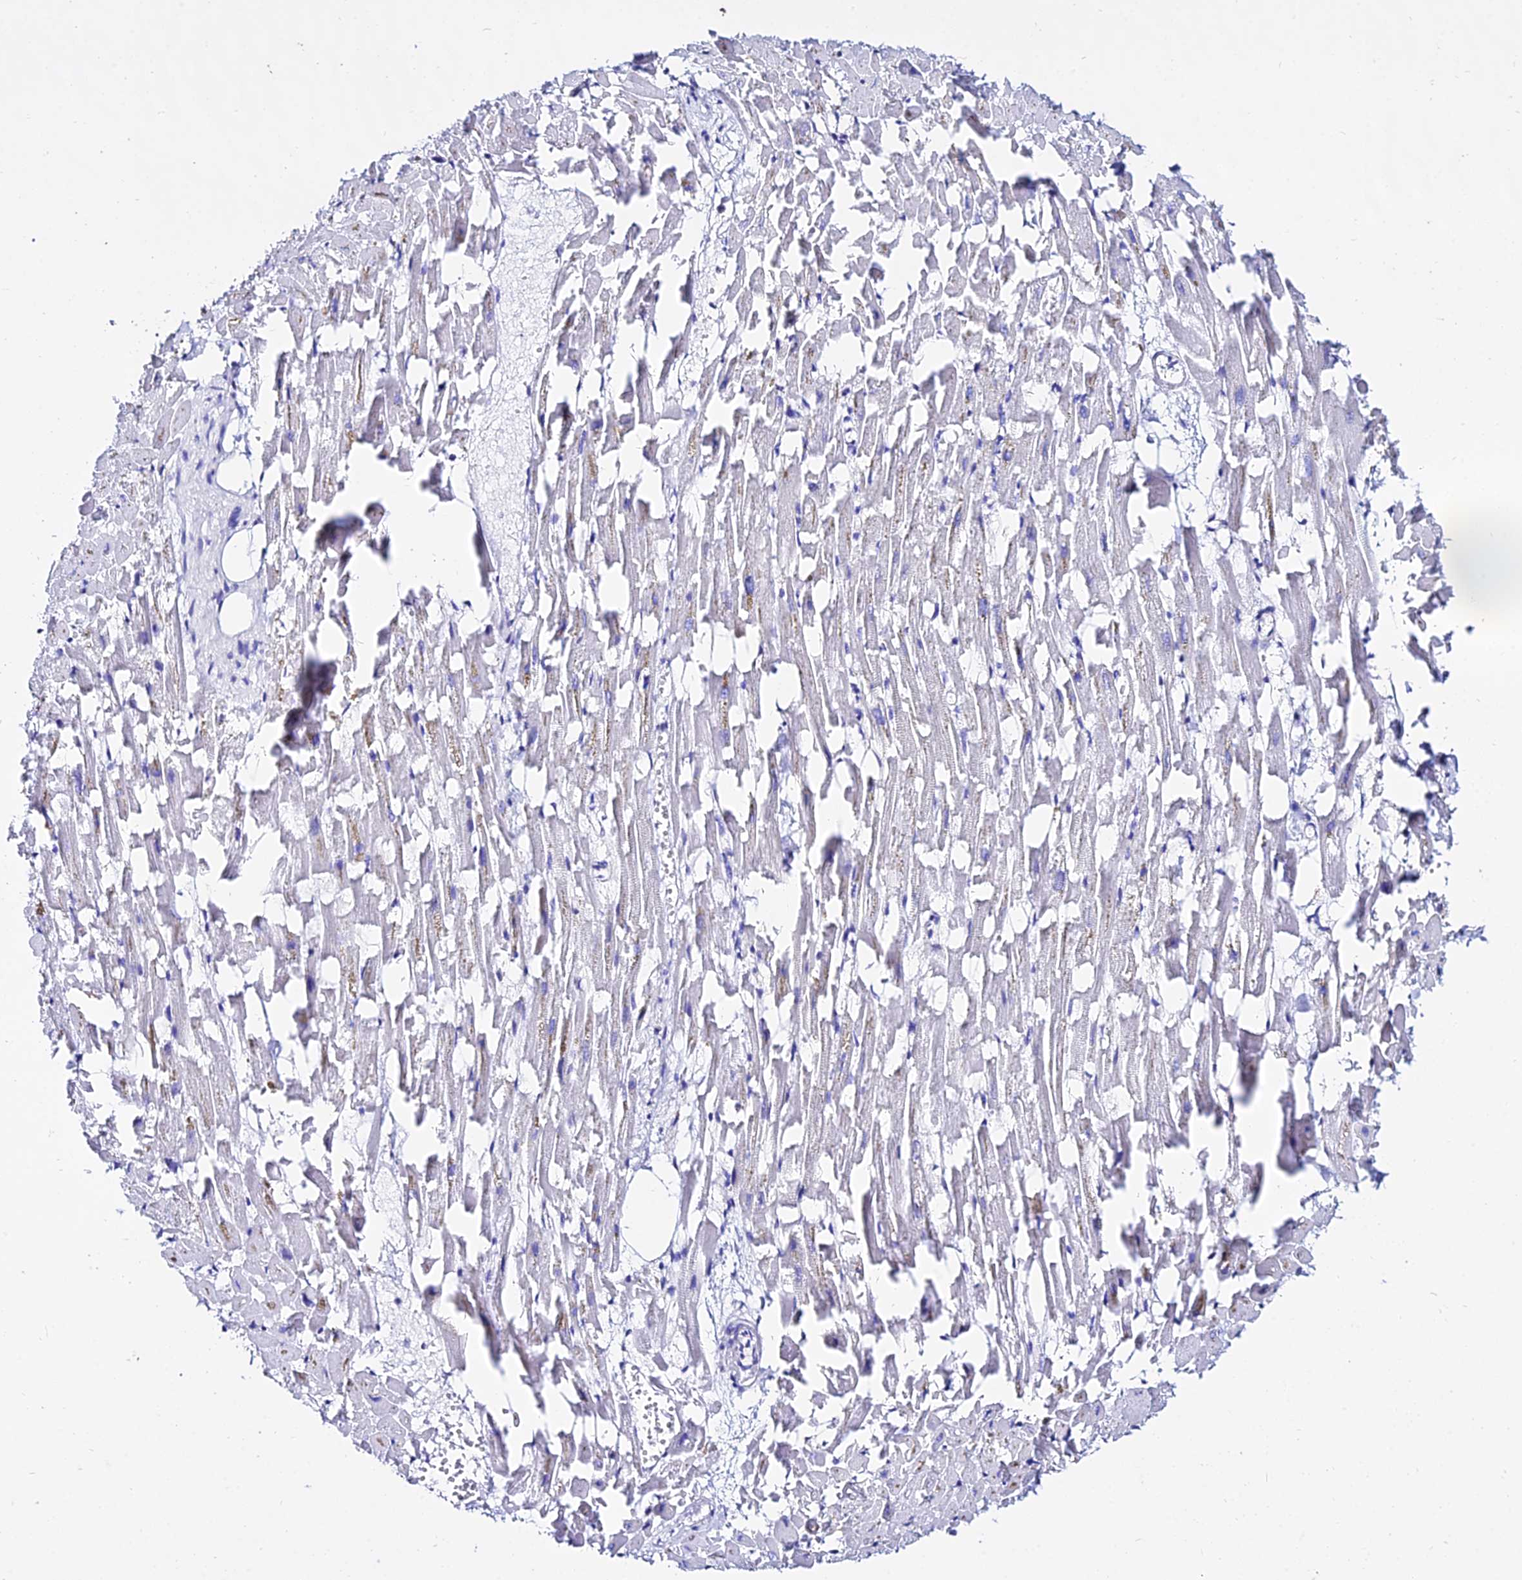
{"staining": {"intensity": "negative", "quantity": "none", "location": "none"}, "tissue": "heart muscle", "cell_type": "Cardiomyocytes", "image_type": "normal", "snomed": [{"axis": "morphology", "description": "Normal tissue, NOS"}, {"axis": "topography", "description": "Heart"}], "caption": "Immunohistochemical staining of benign human heart muscle shows no significant expression in cardiomyocytes. (DAB (3,3'-diaminobenzidine) IHC with hematoxylin counter stain).", "gene": "S100A16", "patient": {"sex": "female", "age": 64}}